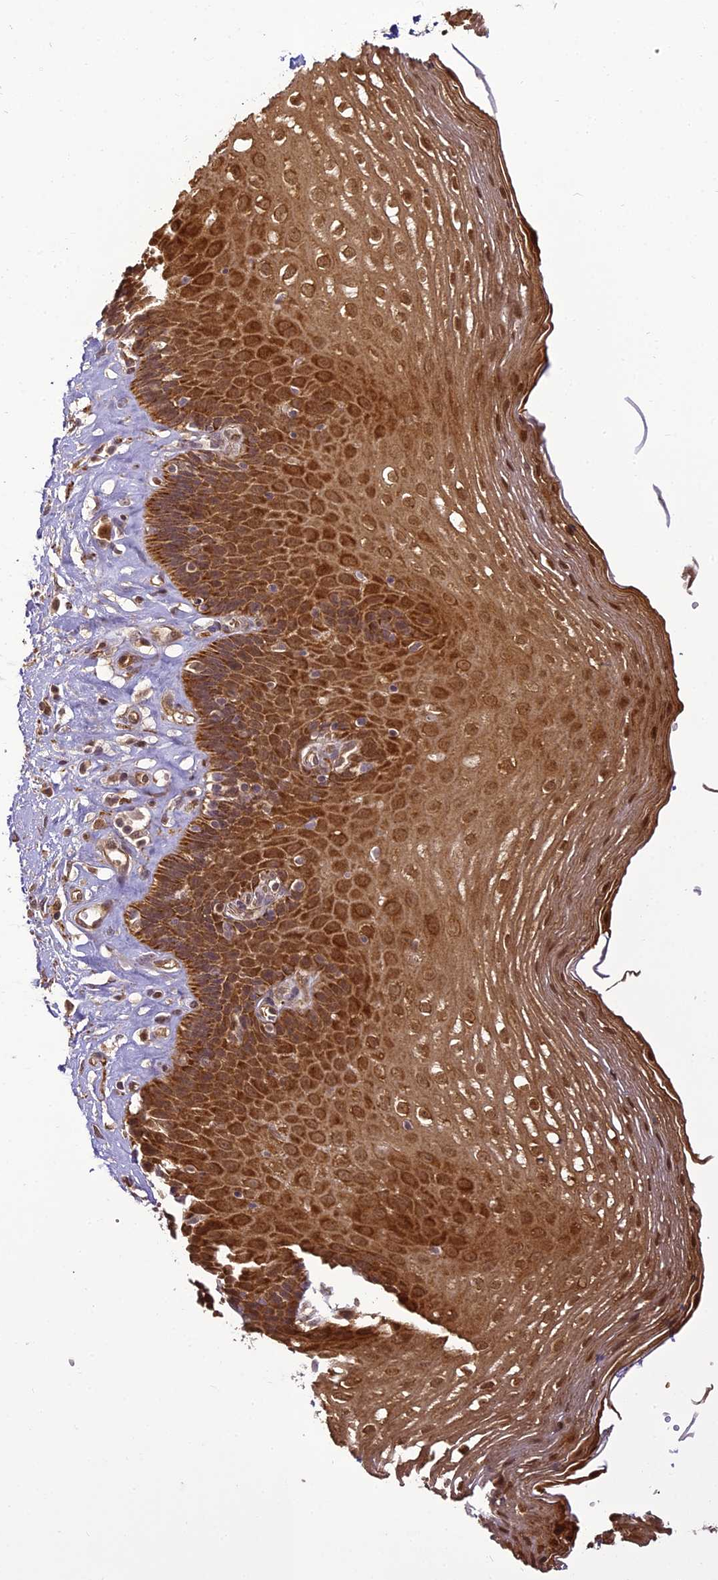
{"staining": {"intensity": "strong", "quantity": ">75%", "location": "cytoplasmic/membranous,nuclear"}, "tissue": "esophagus", "cell_type": "Squamous epithelial cells", "image_type": "normal", "snomed": [{"axis": "morphology", "description": "Normal tissue, NOS"}, {"axis": "topography", "description": "Esophagus"}], "caption": "Squamous epithelial cells show strong cytoplasmic/membranous,nuclear expression in approximately >75% of cells in benign esophagus.", "gene": "BCDIN3D", "patient": {"sex": "female", "age": 66}}